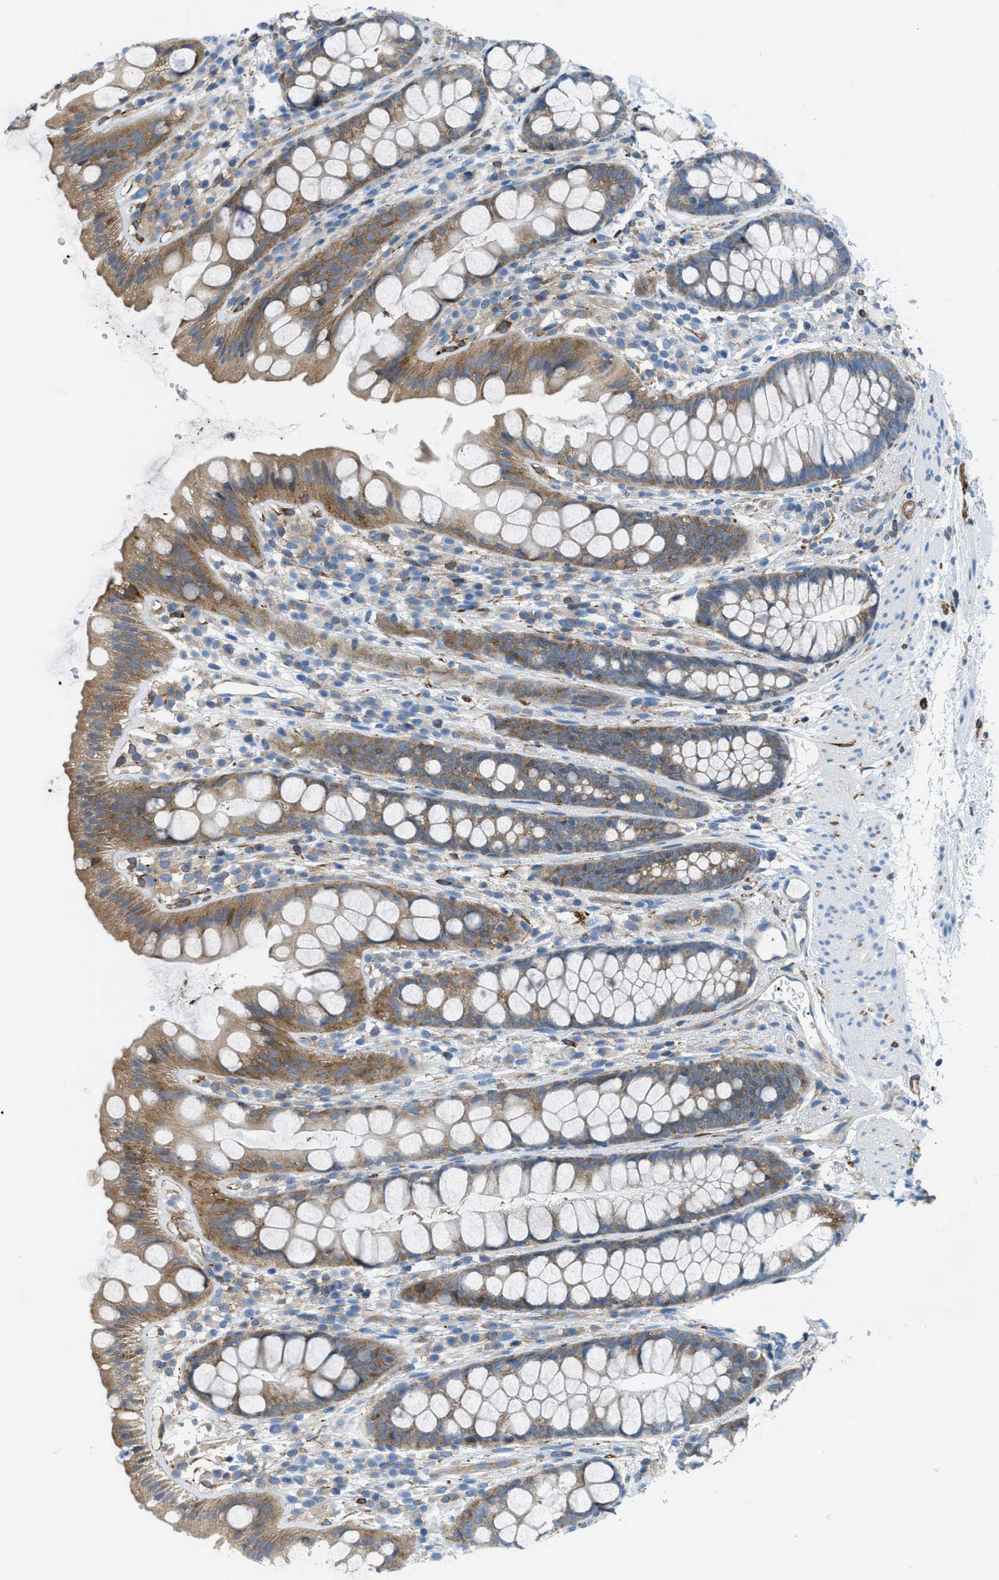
{"staining": {"intensity": "moderate", "quantity": ">75%", "location": "cytoplasmic/membranous"}, "tissue": "rectum", "cell_type": "Glandular cells", "image_type": "normal", "snomed": [{"axis": "morphology", "description": "Normal tissue, NOS"}, {"axis": "topography", "description": "Rectum"}], "caption": "Protein staining by IHC reveals moderate cytoplasmic/membranous staining in about >75% of glandular cells in normal rectum.", "gene": "MAPRE2", "patient": {"sex": "female", "age": 65}}